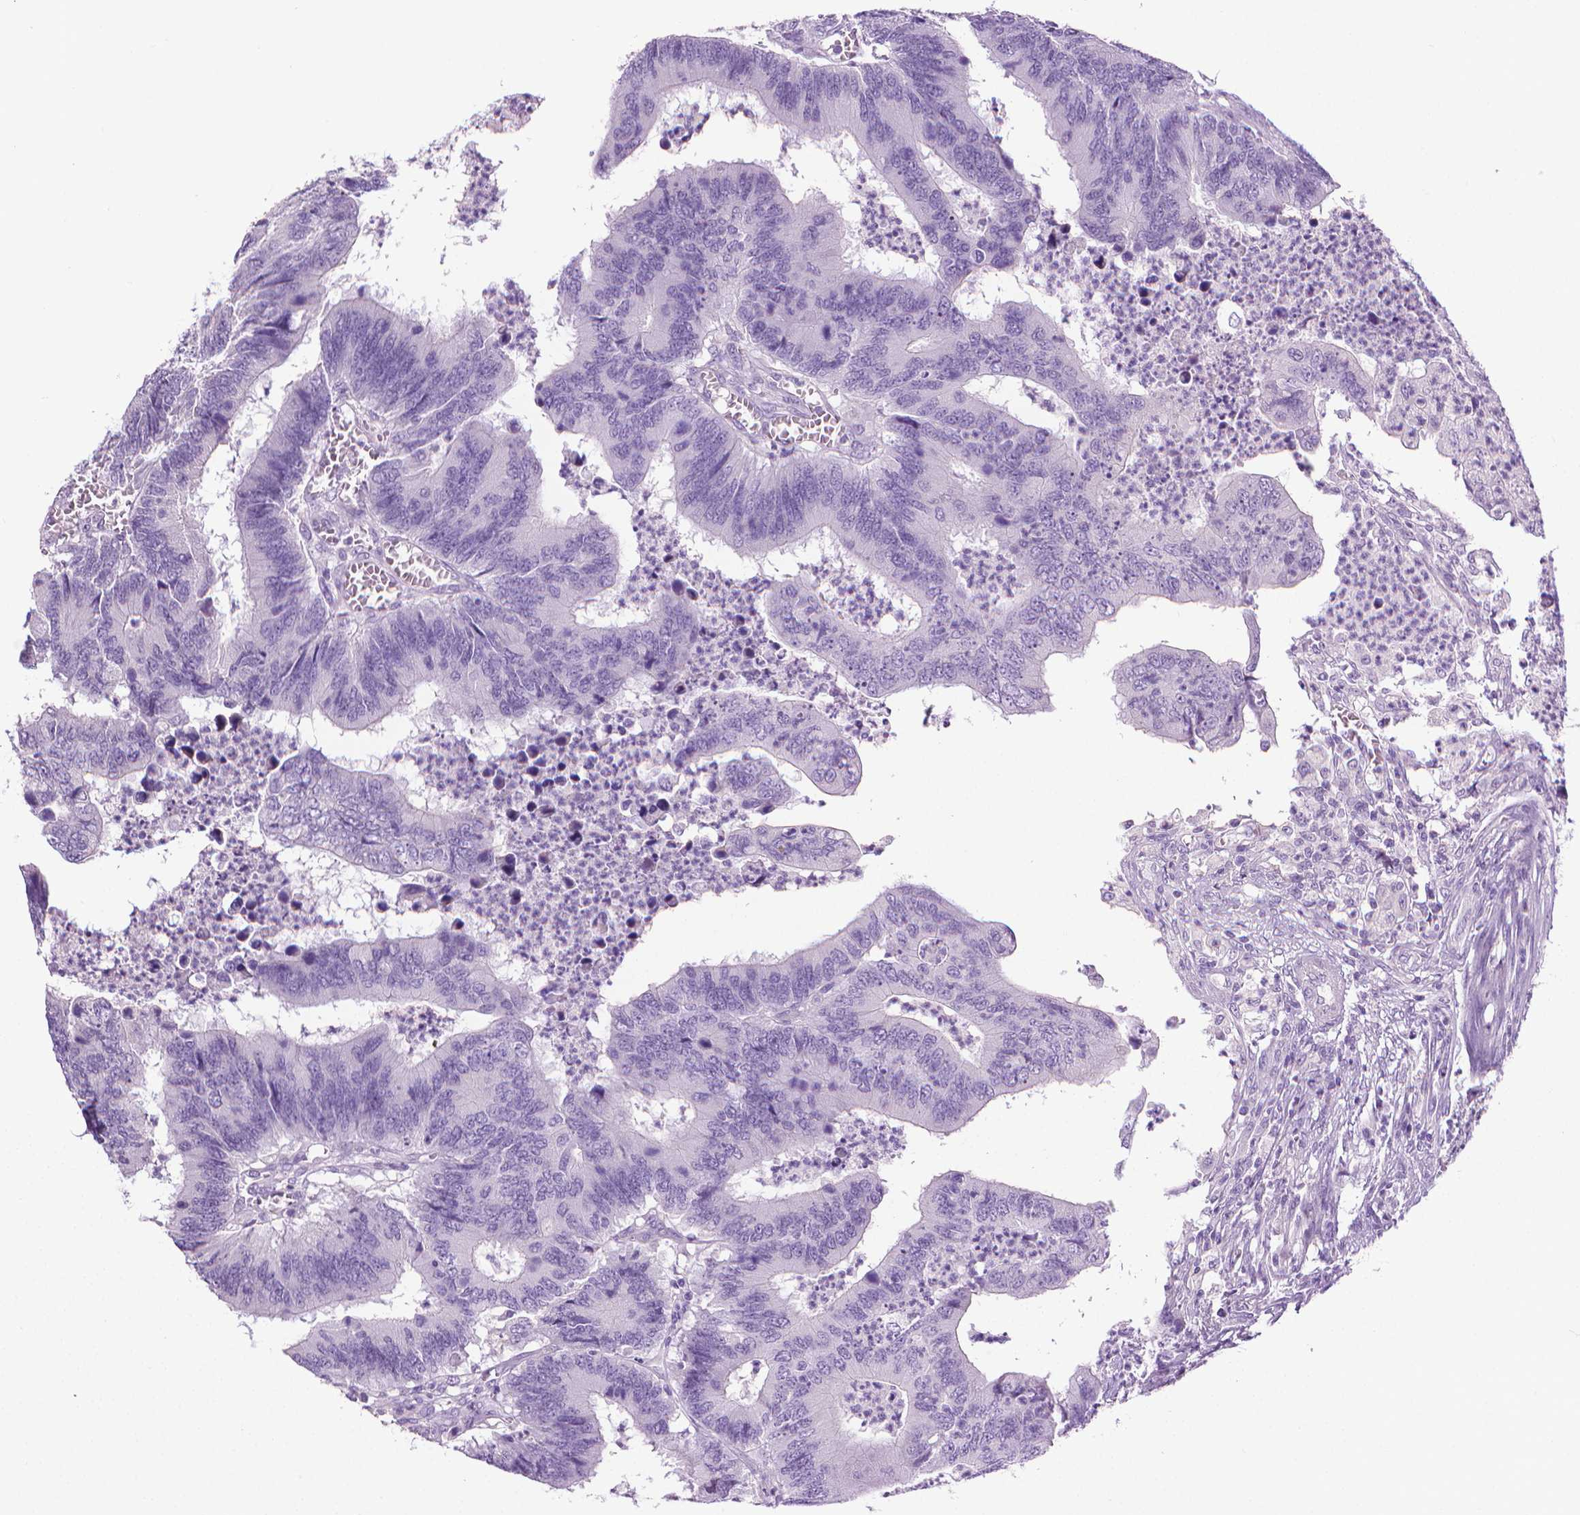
{"staining": {"intensity": "negative", "quantity": "none", "location": "none"}, "tissue": "colorectal cancer", "cell_type": "Tumor cells", "image_type": "cancer", "snomed": [{"axis": "morphology", "description": "Adenocarcinoma, NOS"}, {"axis": "topography", "description": "Colon"}], "caption": "Immunohistochemistry (IHC) histopathology image of neoplastic tissue: human colorectal cancer stained with DAB (3,3'-diaminobenzidine) displays no significant protein positivity in tumor cells.", "gene": "DNAI7", "patient": {"sex": "female", "age": 67}}